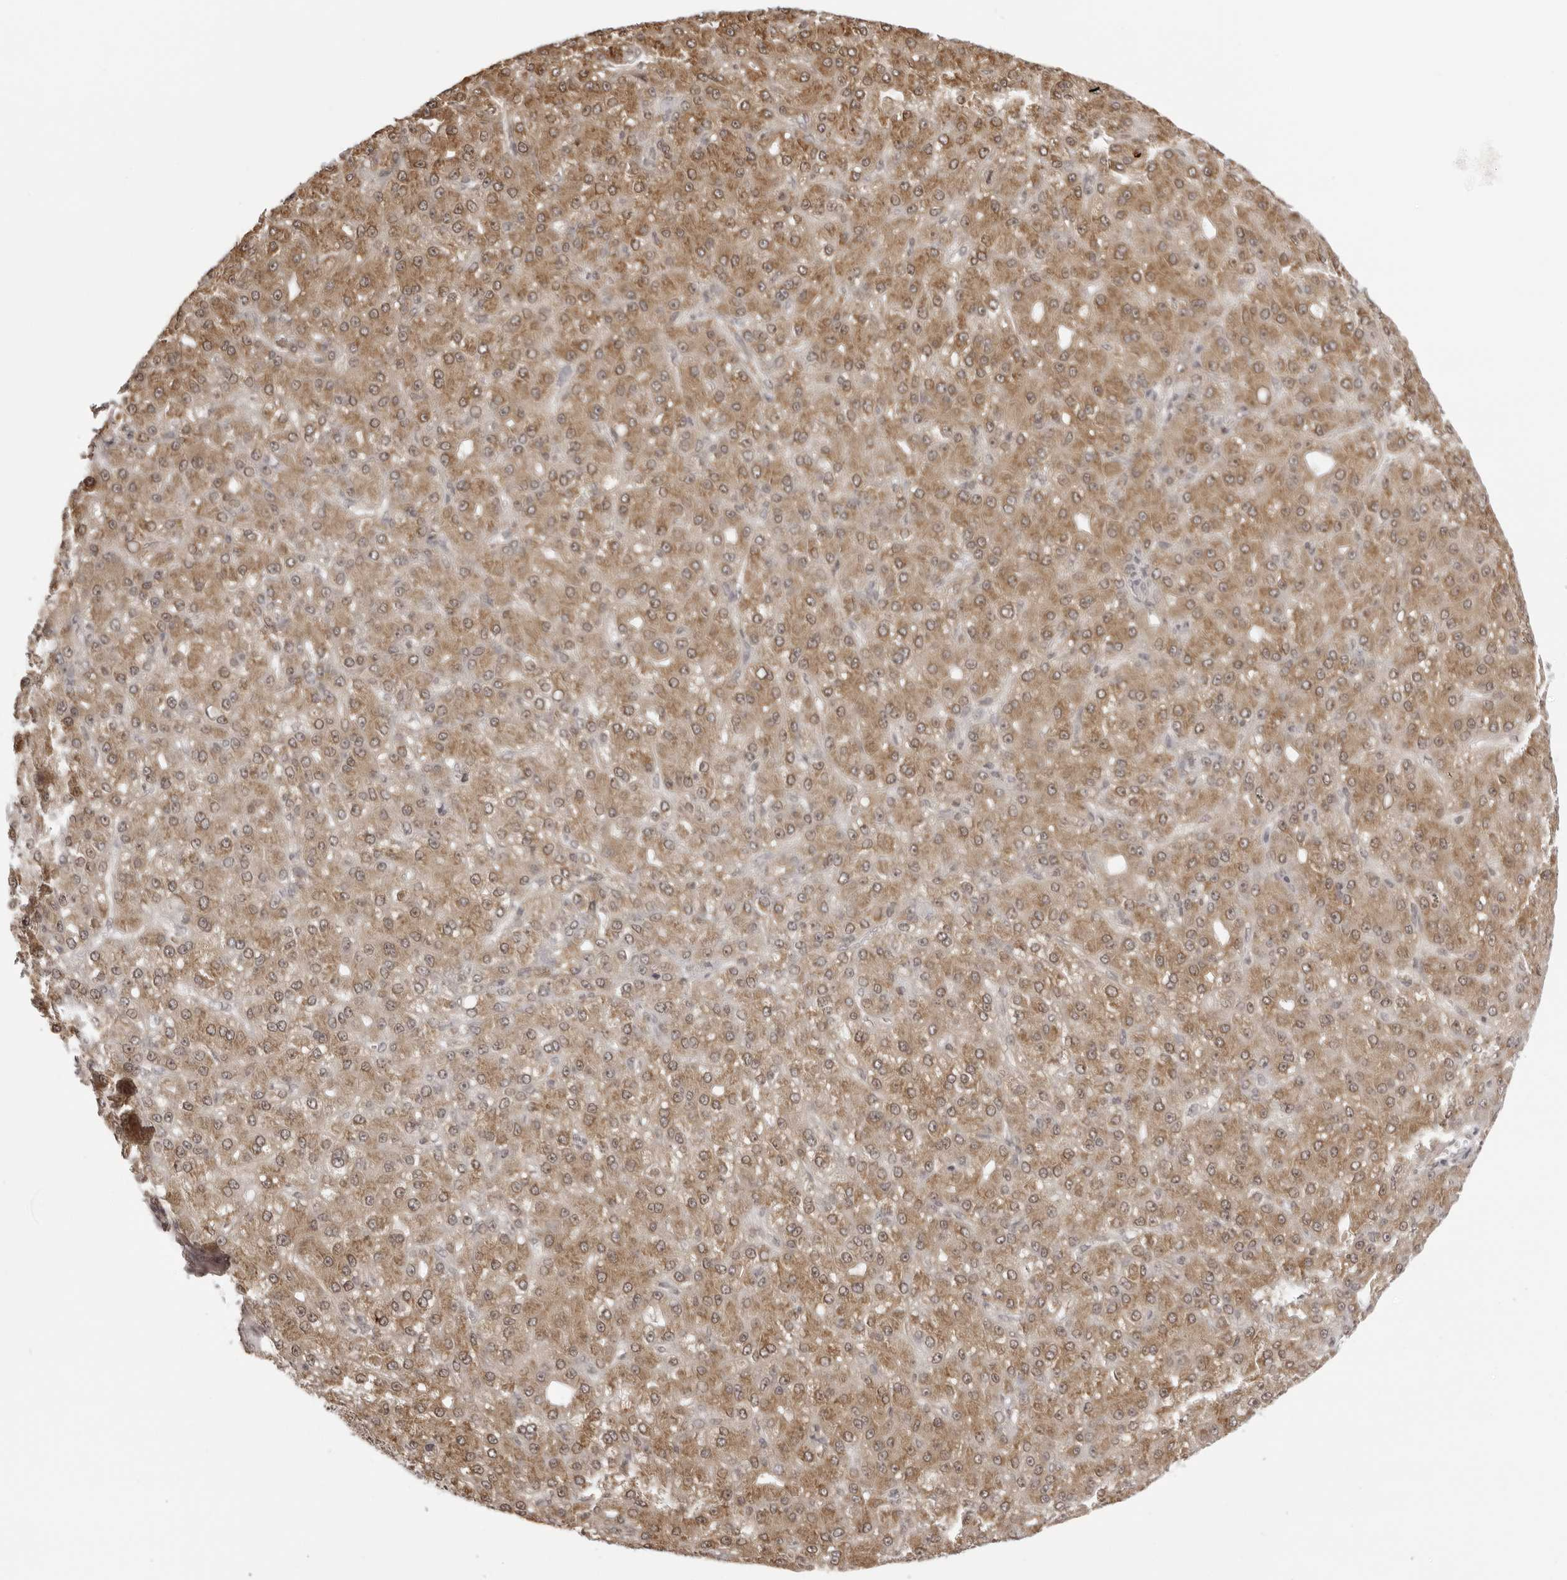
{"staining": {"intensity": "moderate", "quantity": ">75%", "location": "cytoplasmic/membranous"}, "tissue": "liver cancer", "cell_type": "Tumor cells", "image_type": "cancer", "snomed": [{"axis": "morphology", "description": "Carcinoma, Hepatocellular, NOS"}, {"axis": "topography", "description": "Liver"}], "caption": "Approximately >75% of tumor cells in liver cancer (hepatocellular carcinoma) demonstrate moderate cytoplasmic/membranous protein positivity as visualized by brown immunohistochemical staining.", "gene": "ZC3H11A", "patient": {"sex": "male", "age": 67}}